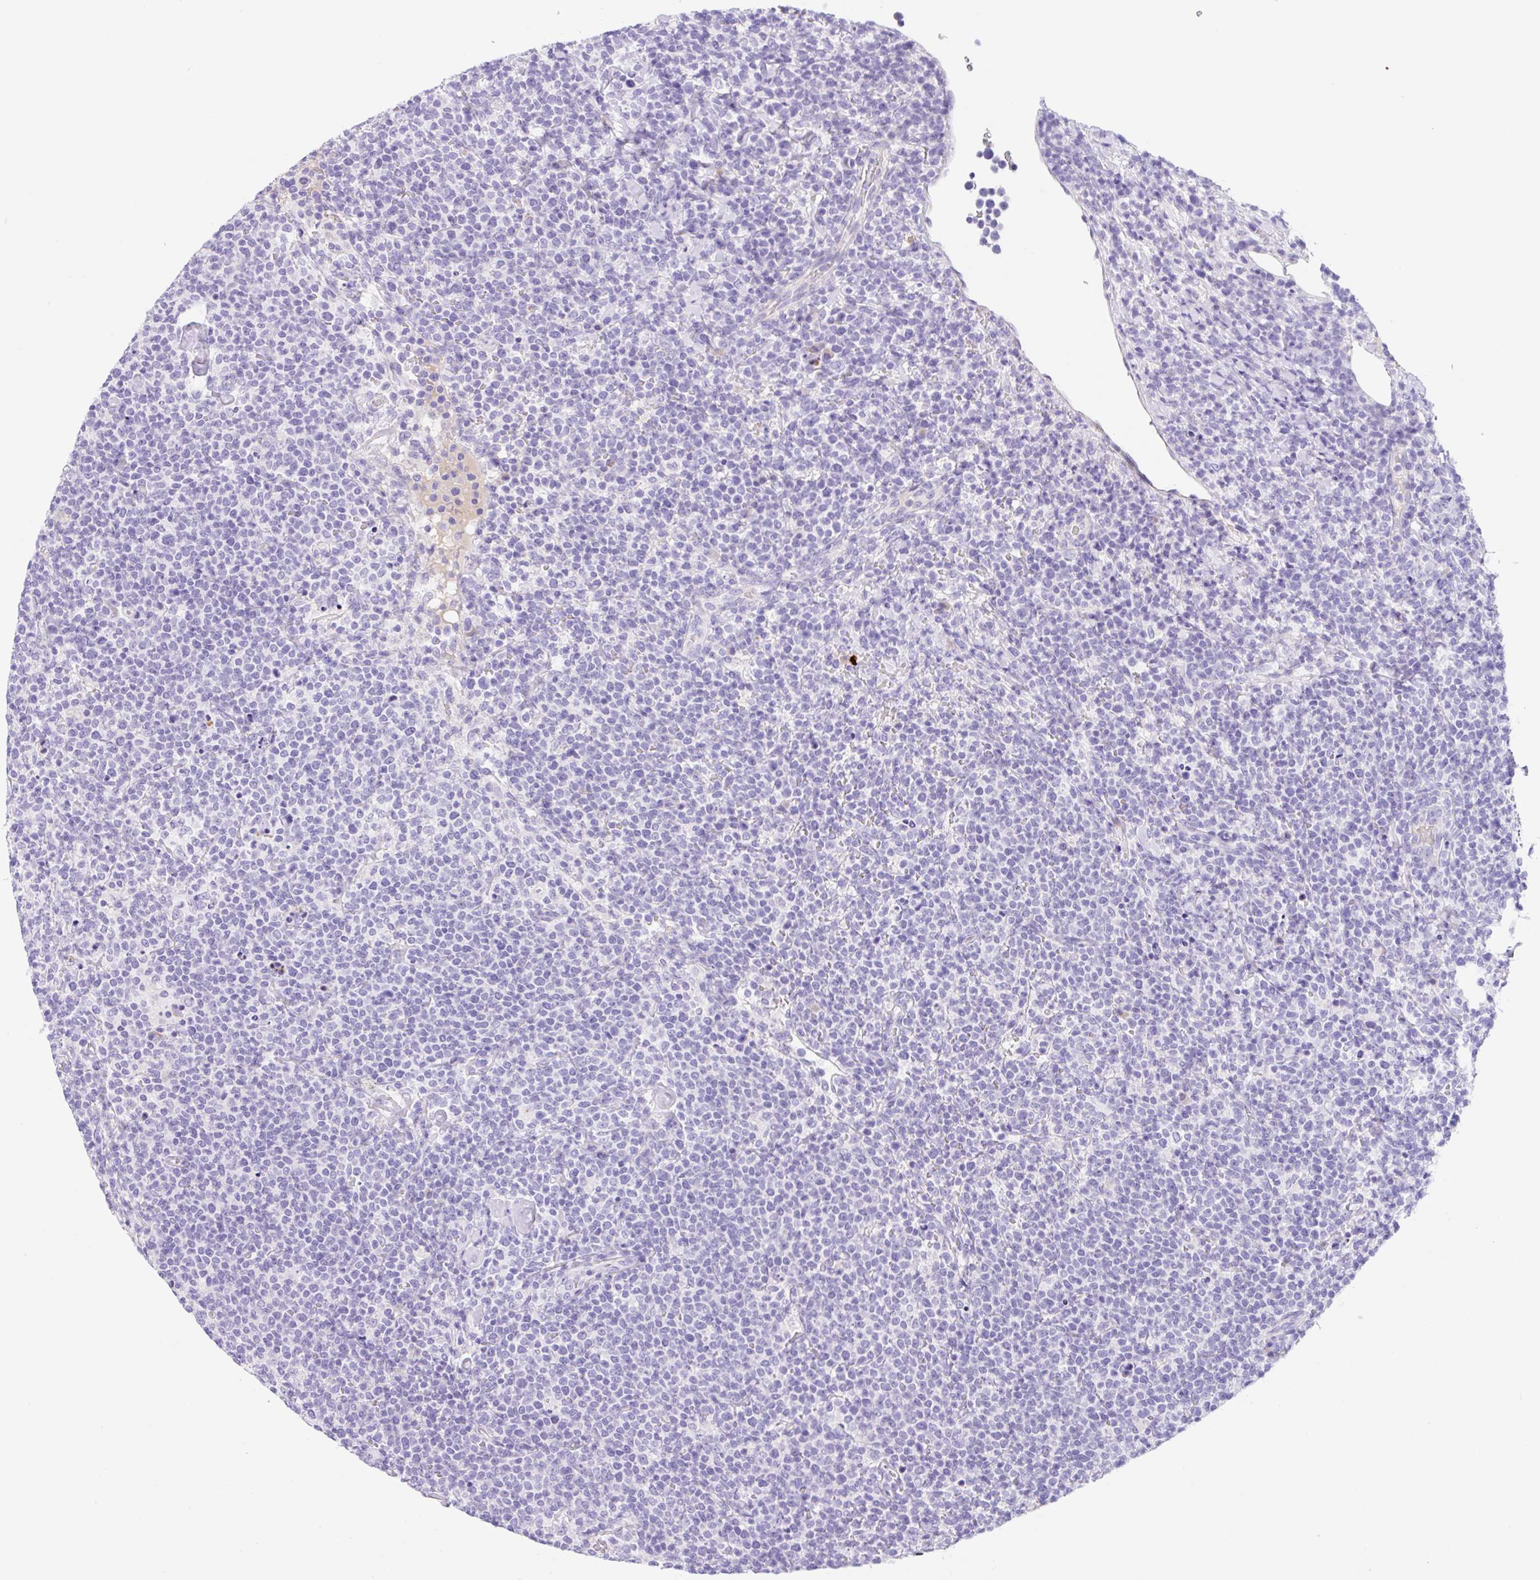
{"staining": {"intensity": "negative", "quantity": "none", "location": "none"}, "tissue": "lymphoma", "cell_type": "Tumor cells", "image_type": "cancer", "snomed": [{"axis": "morphology", "description": "Malignant lymphoma, non-Hodgkin's type, High grade"}, {"axis": "topography", "description": "Lymph node"}], "caption": "Photomicrograph shows no significant protein staining in tumor cells of lymphoma.", "gene": "KLK8", "patient": {"sex": "male", "age": 61}}